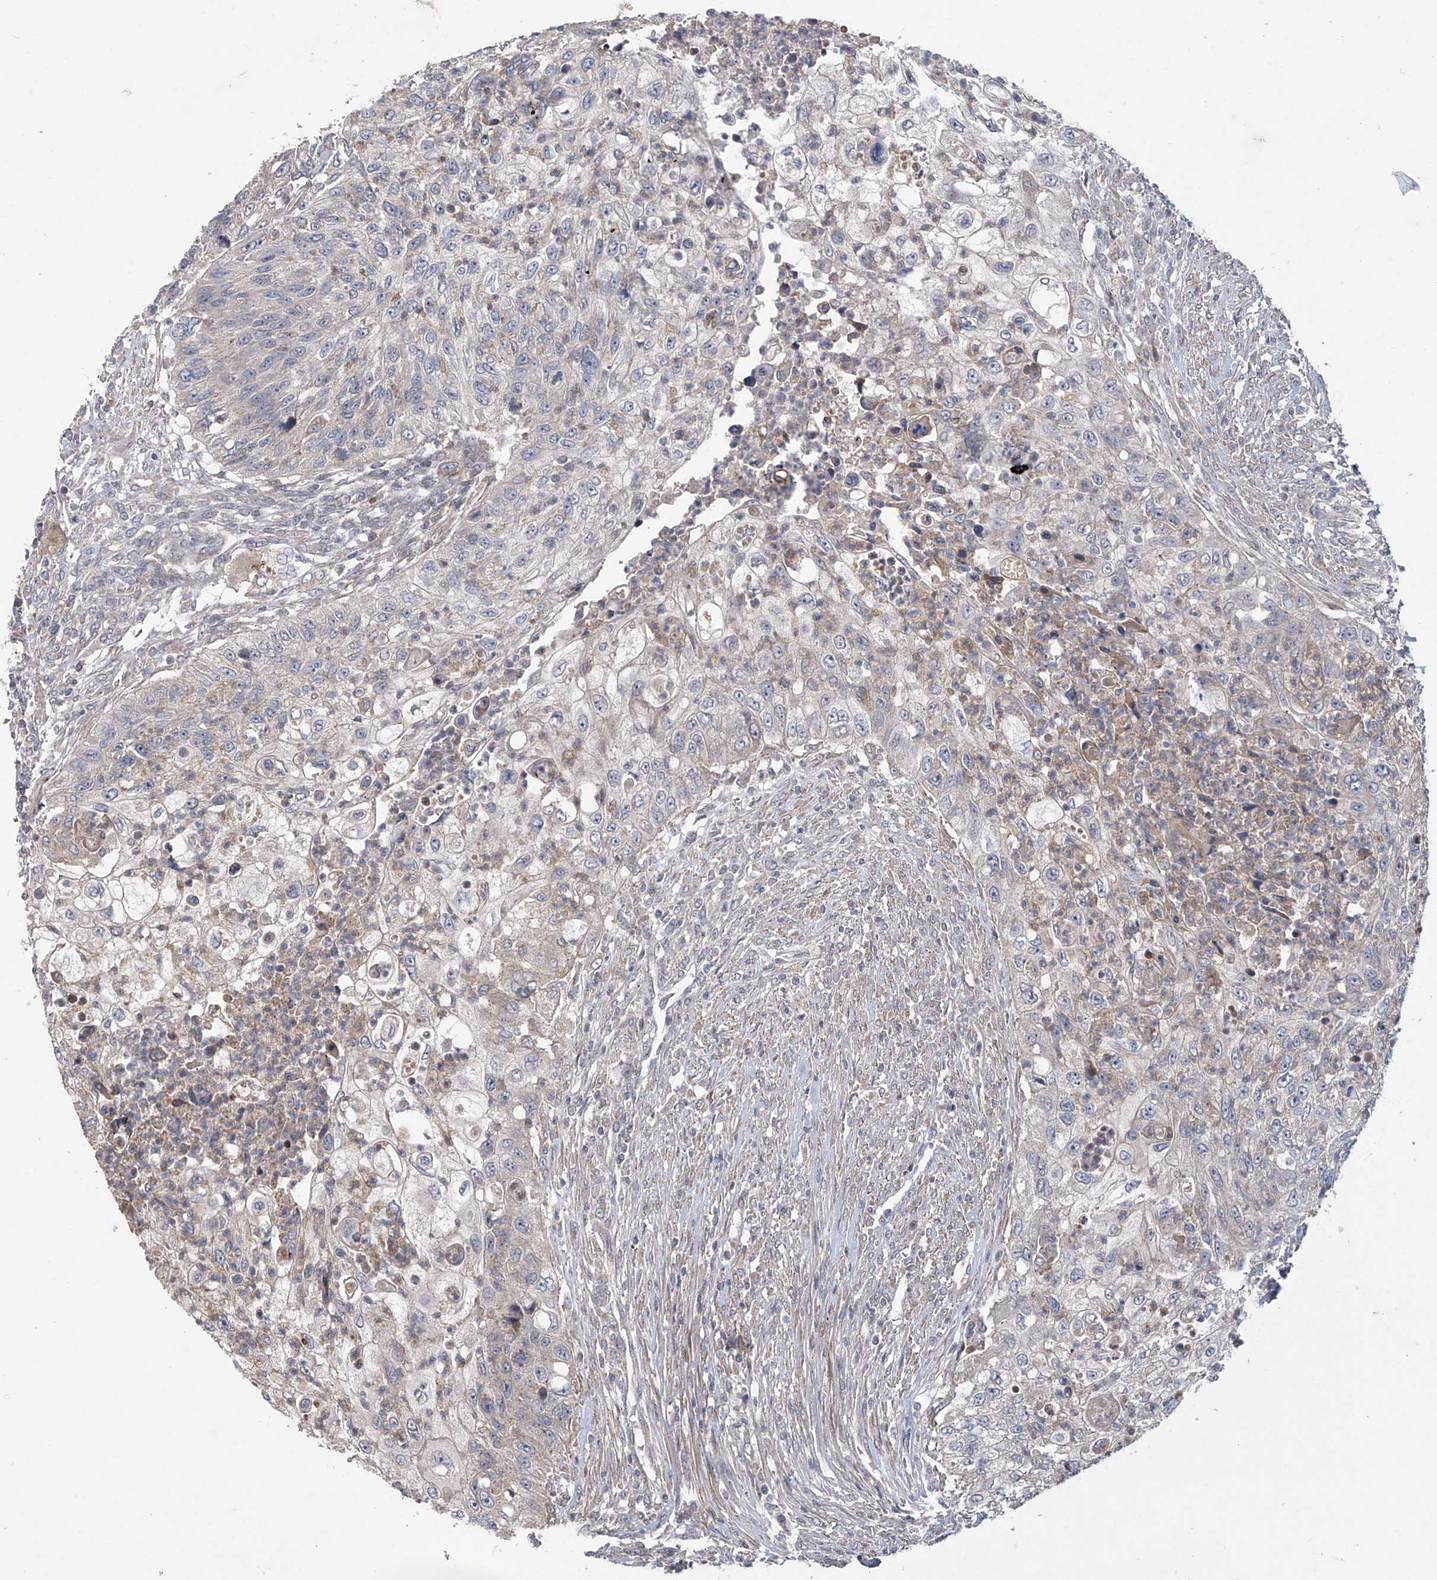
{"staining": {"intensity": "negative", "quantity": "none", "location": "none"}, "tissue": "urothelial cancer", "cell_type": "Tumor cells", "image_type": "cancer", "snomed": [{"axis": "morphology", "description": "Urothelial carcinoma, High grade"}, {"axis": "topography", "description": "Urinary bladder"}], "caption": "The immunohistochemistry (IHC) histopathology image has no significant staining in tumor cells of urothelial carcinoma (high-grade) tissue. The staining was performed using DAB to visualize the protein expression in brown, while the nuclei were stained in blue with hematoxylin (Magnification: 20x).", "gene": "TRIM60", "patient": {"sex": "female", "age": 60}}